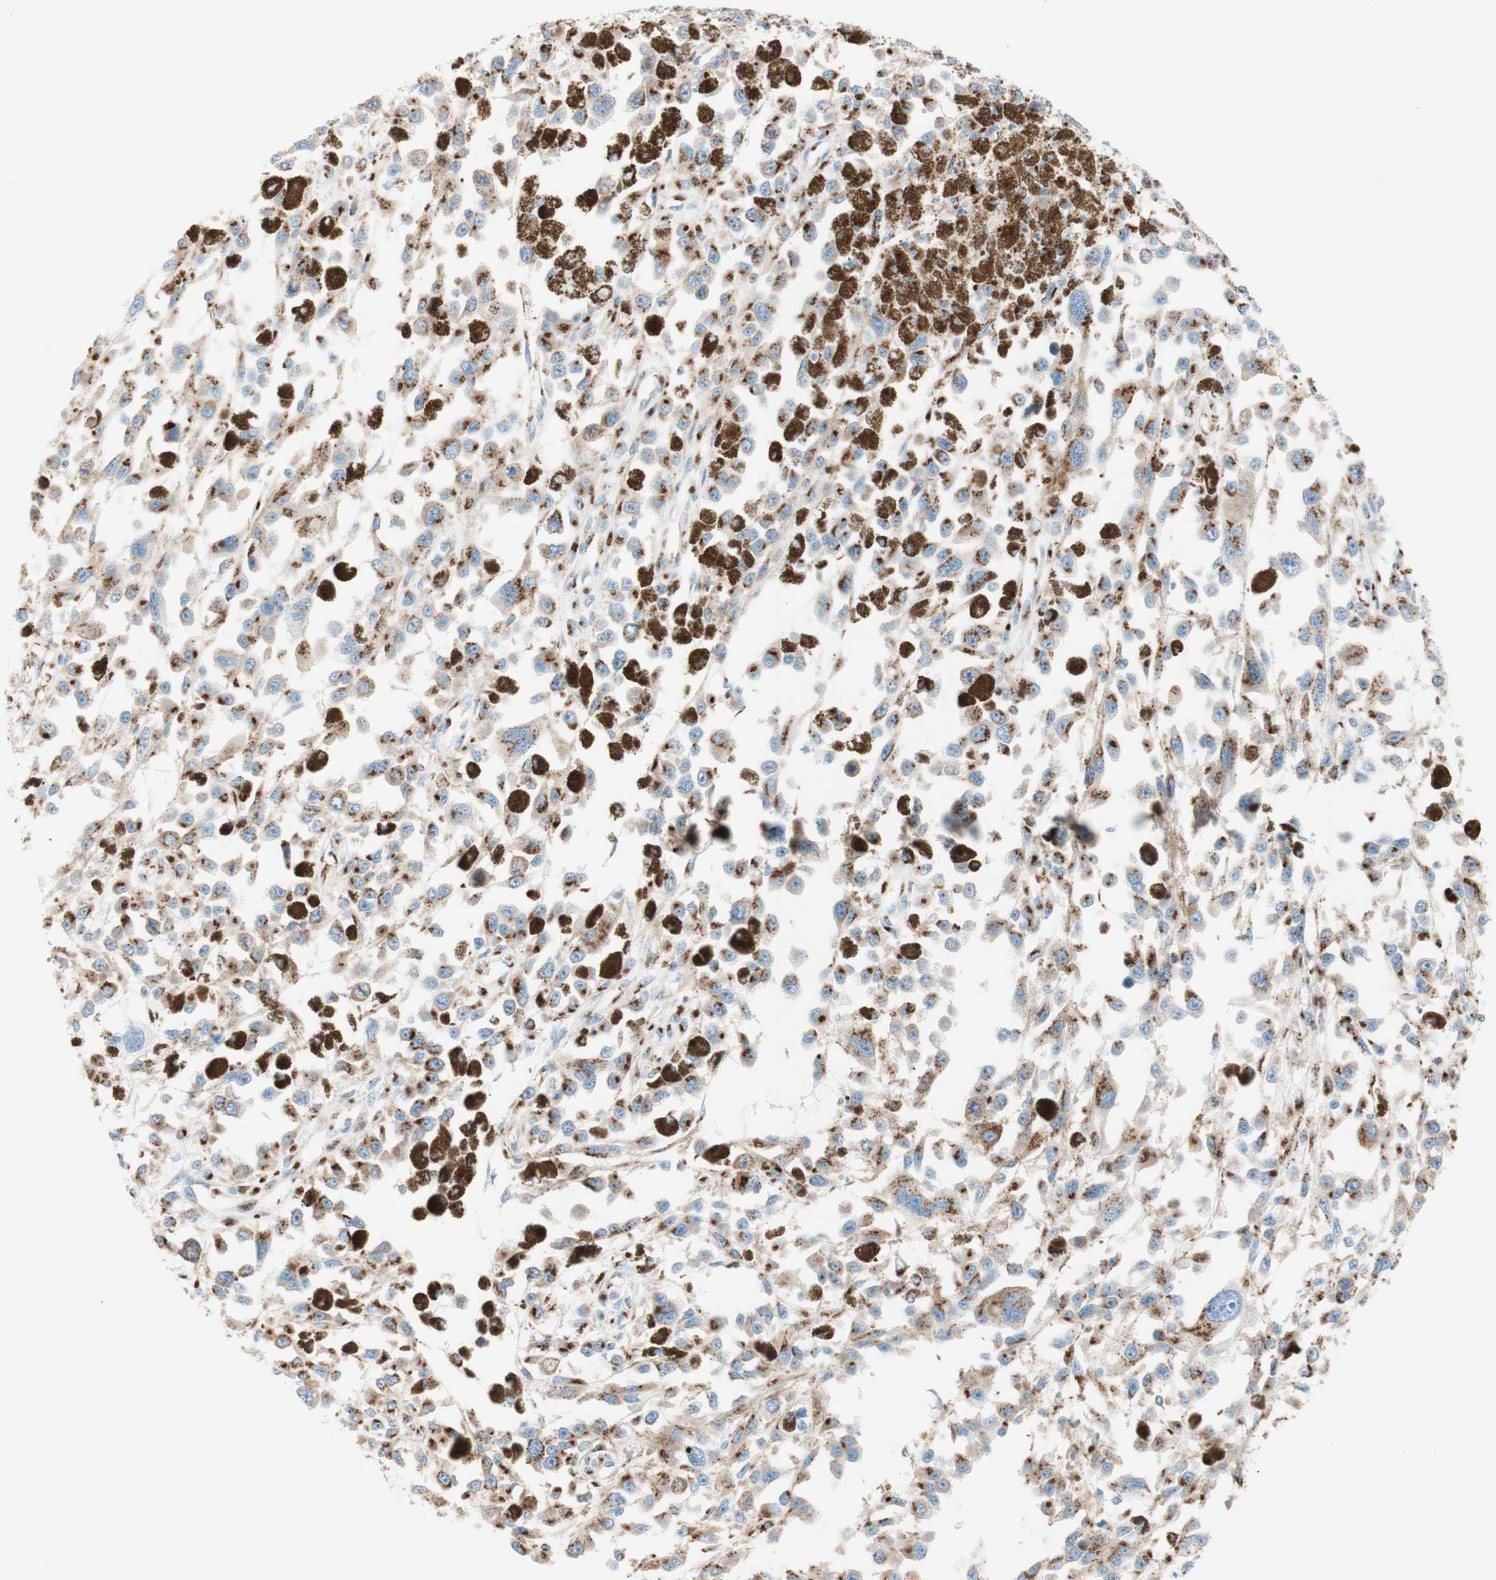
{"staining": {"intensity": "strong", "quantity": "25%-75%", "location": "cytoplasmic/membranous"}, "tissue": "melanoma", "cell_type": "Tumor cells", "image_type": "cancer", "snomed": [{"axis": "morphology", "description": "Malignant melanoma, Metastatic site"}, {"axis": "topography", "description": "Lymph node"}], "caption": "A brown stain highlights strong cytoplasmic/membranous staining of a protein in human melanoma tumor cells. (DAB = brown stain, brightfield microscopy at high magnification).", "gene": "GOLGB1", "patient": {"sex": "male", "age": 59}}